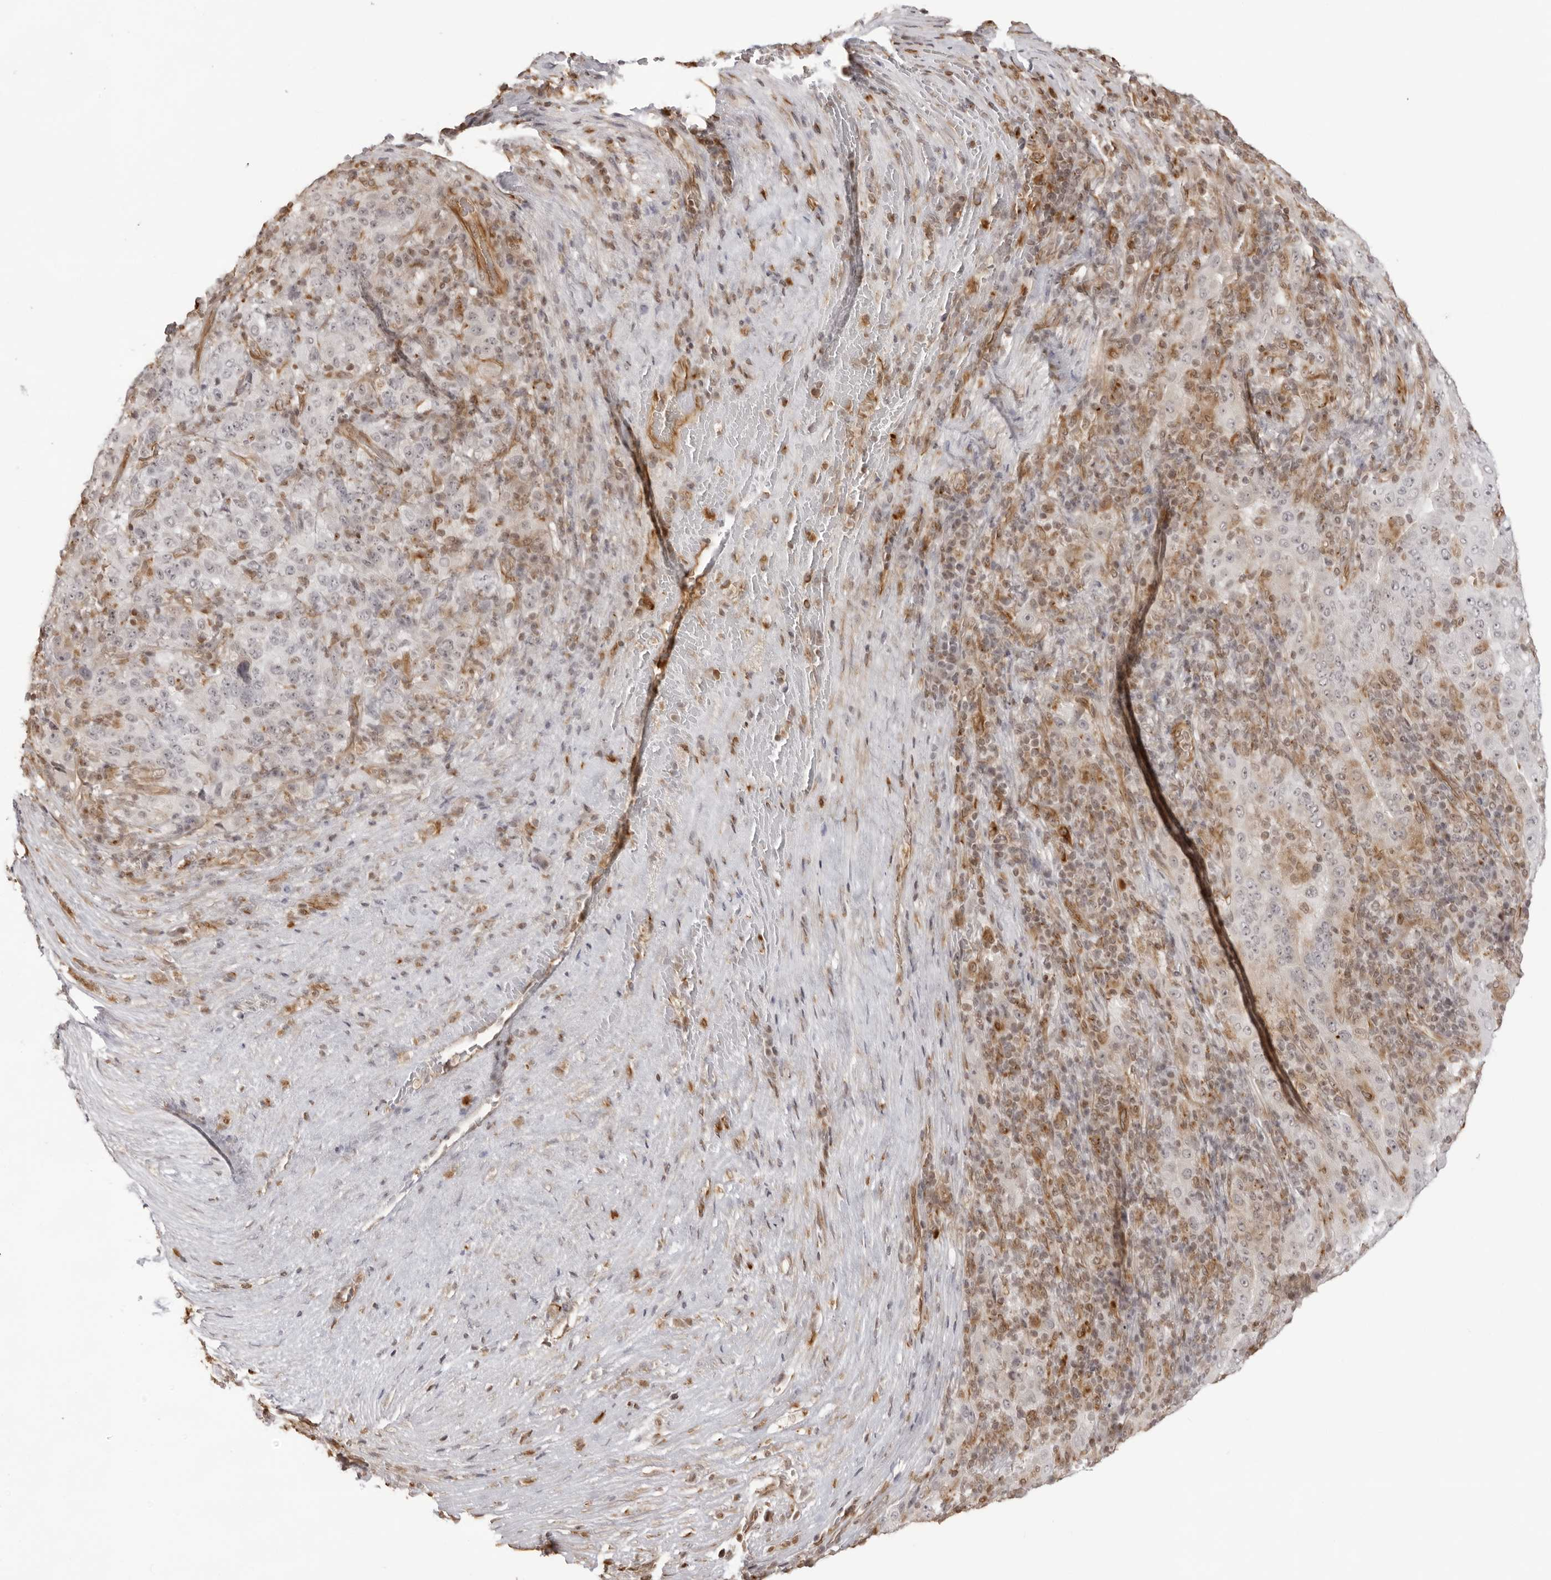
{"staining": {"intensity": "negative", "quantity": "none", "location": "none"}, "tissue": "pancreatic cancer", "cell_type": "Tumor cells", "image_type": "cancer", "snomed": [{"axis": "morphology", "description": "Adenocarcinoma, NOS"}, {"axis": "topography", "description": "Pancreas"}], "caption": "A histopathology image of human pancreatic cancer is negative for staining in tumor cells.", "gene": "DYNLT5", "patient": {"sex": "male", "age": 63}}